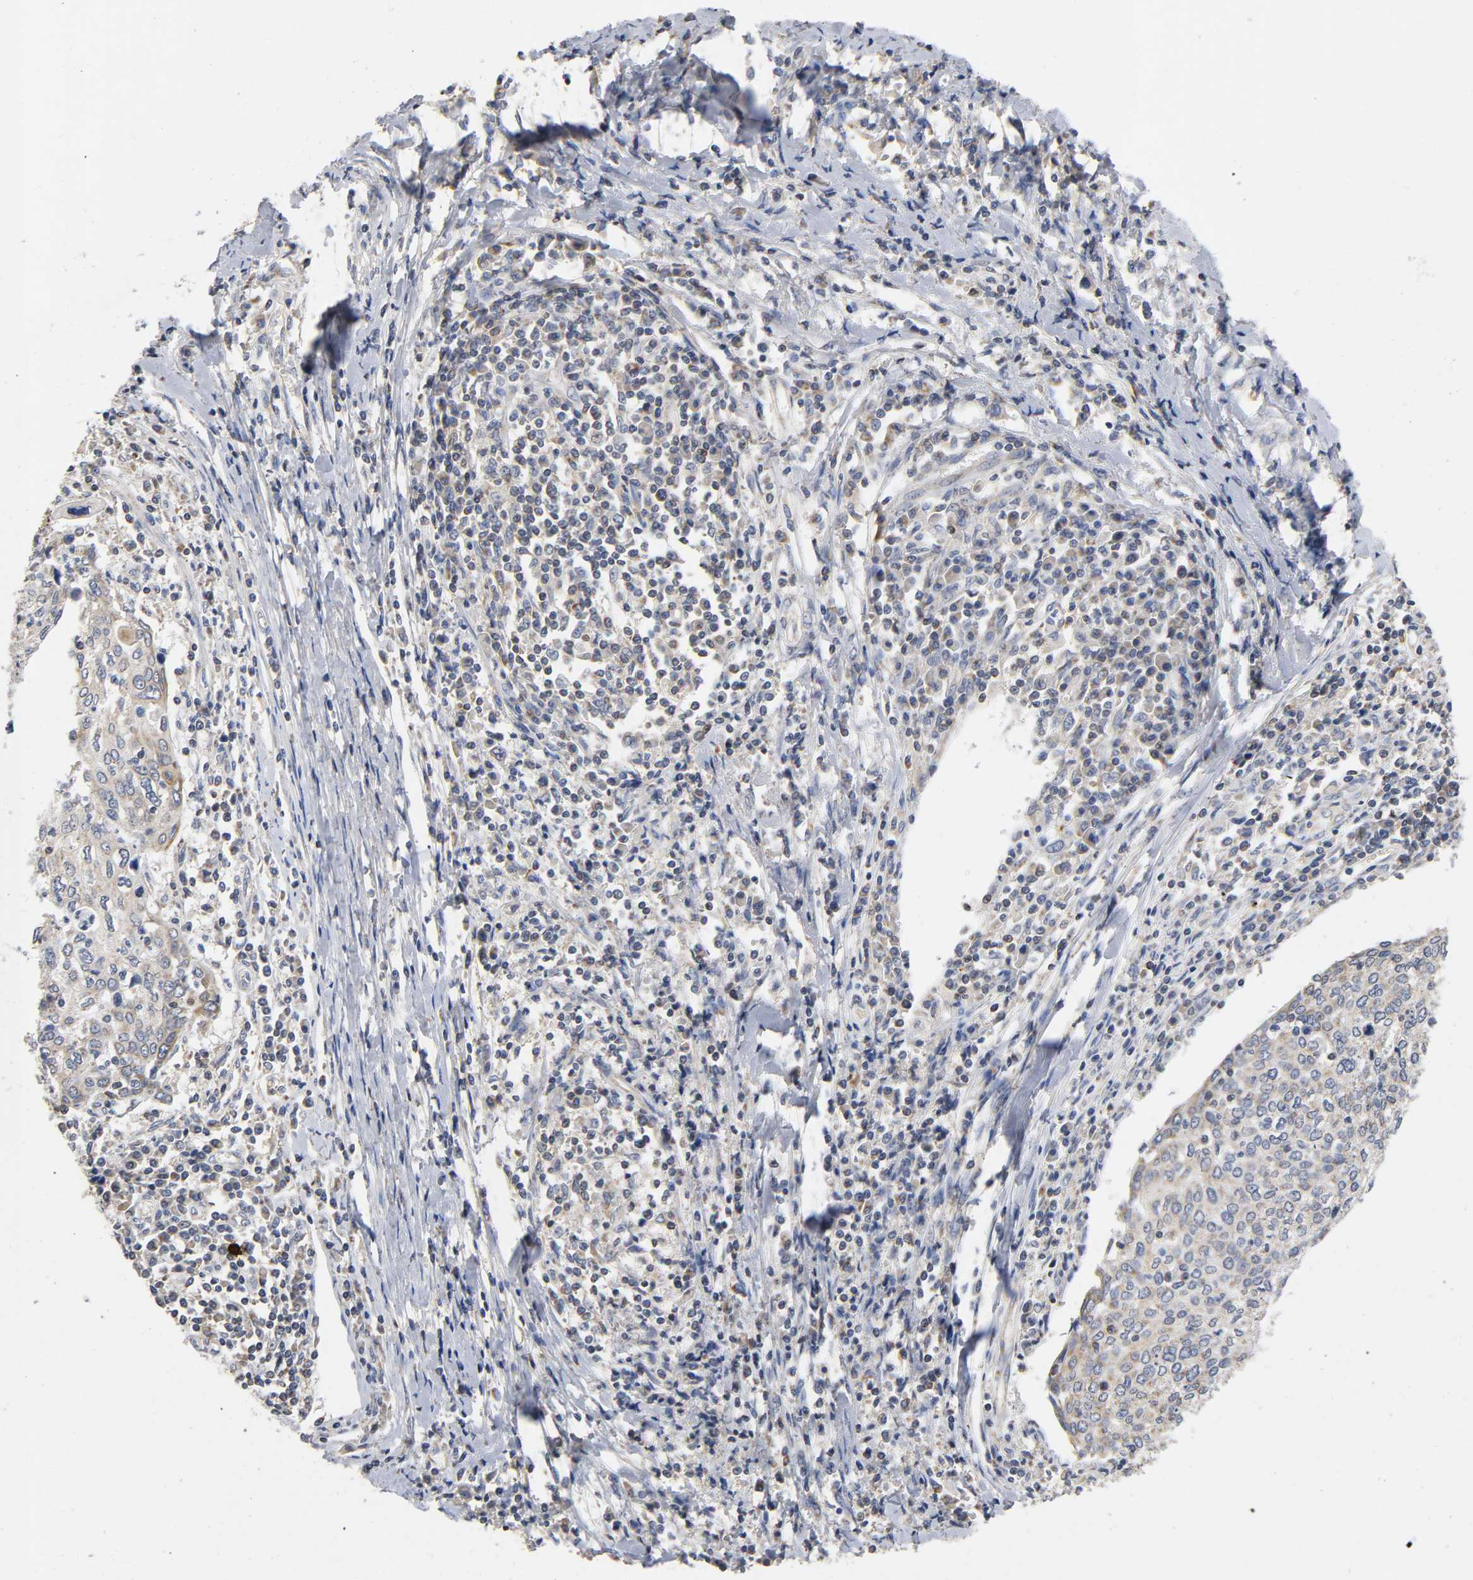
{"staining": {"intensity": "weak", "quantity": ">75%", "location": "cytoplasmic/membranous"}, "tissue": "cervical cancer", "cell_type": "Tumor cells", "image_type": "cancer", "snomed": [{"axis": "morphology", "description": "Squamous cell carcinoma, NOS"}, {"axis": "topography", "description": "Cervix"}], "caption": "Immunohistochemical staining of squamous cell carcinoma (cervical) displays low levels of weak cytoplasmic/membranous expression in about >75% of tumor cells. (Brightfield microscopy of DAB IHC at high magnification).", "gene": "SYT16", "patient": {"sex": "female", "age": 40}}